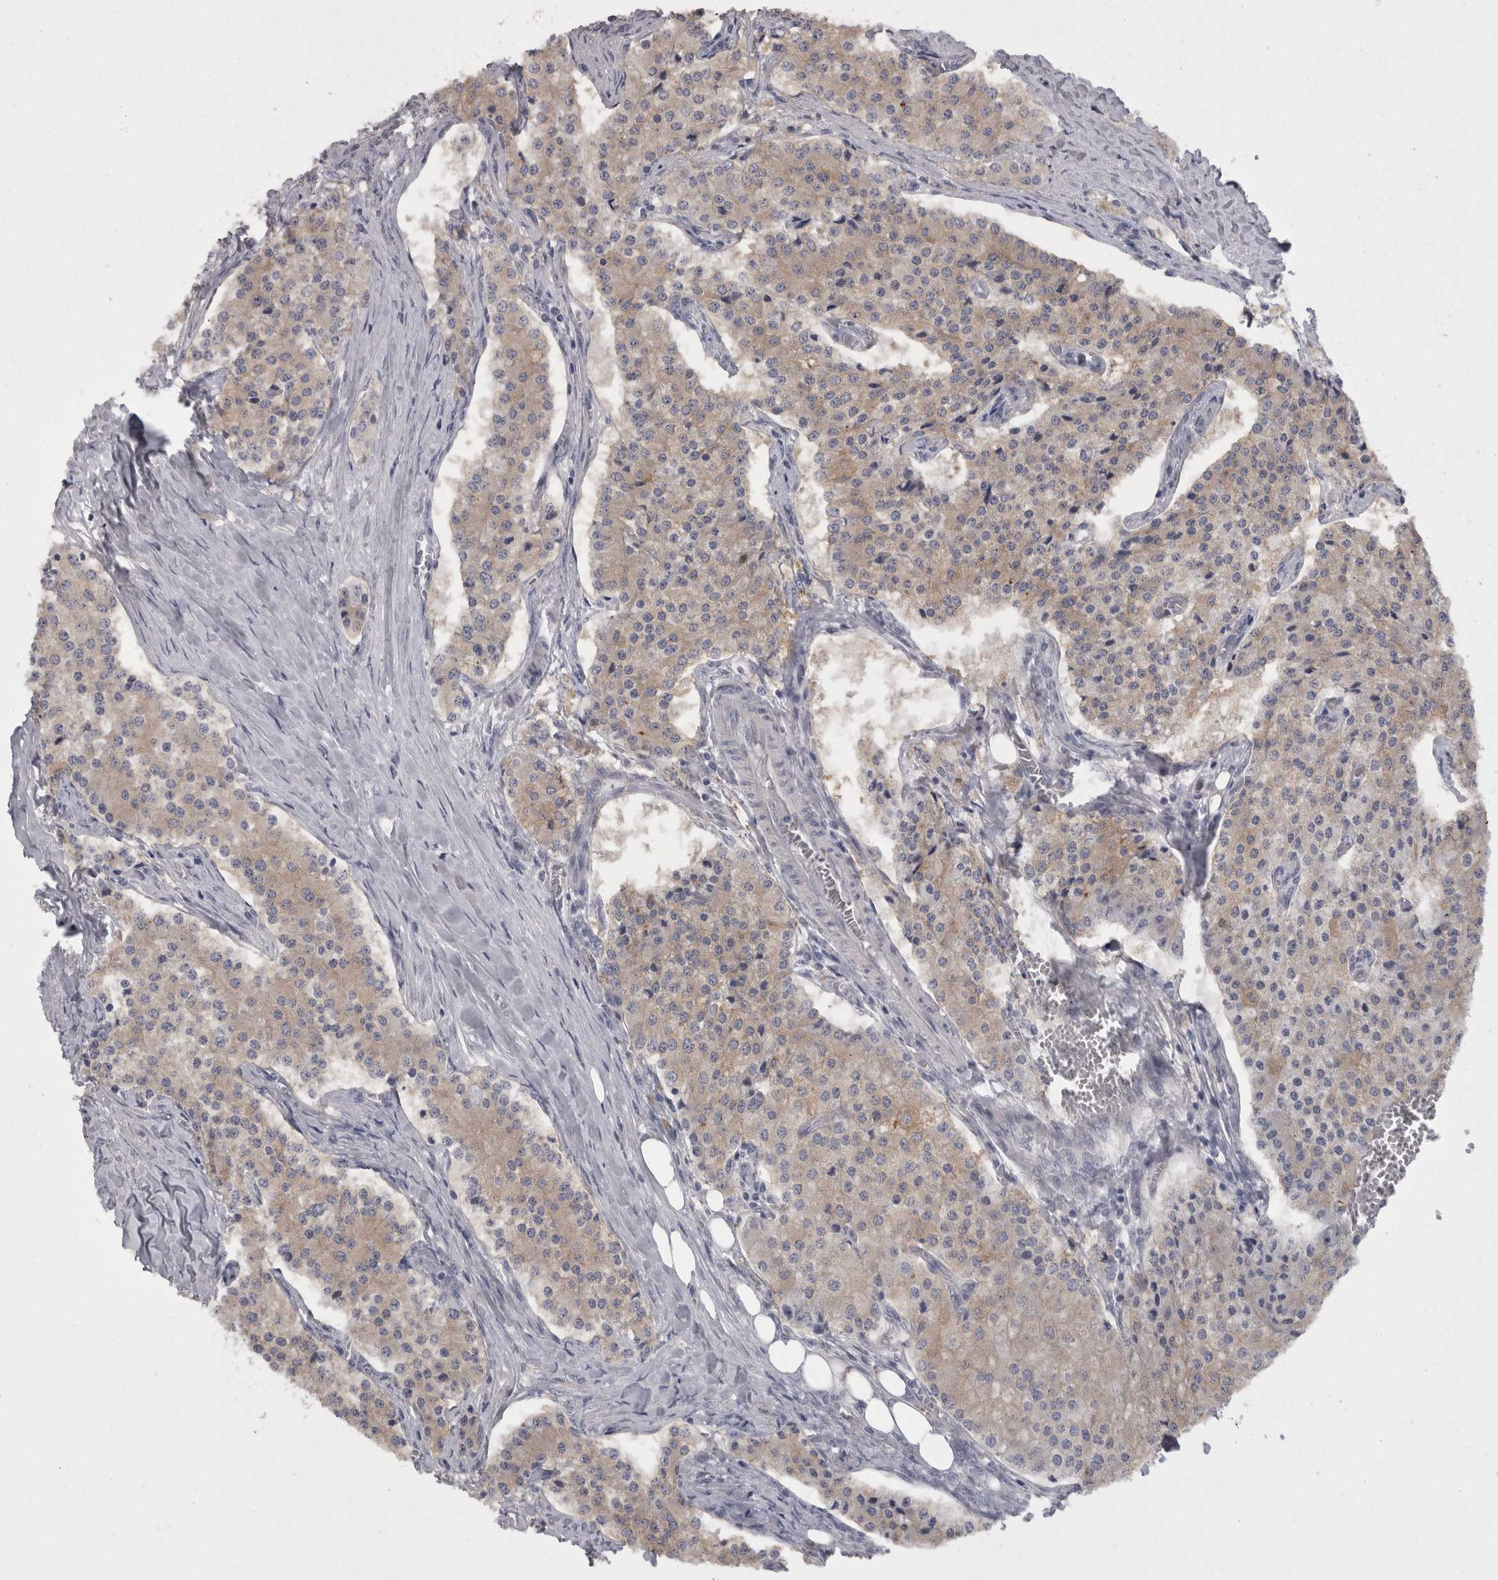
{"staining": {"intensity": "weak", "quantity": ">75%", "location": "cytoplasmic/membranous"}, "tissue": "carcinoid", "cell_type": "Tumor cells", "image_type": "cancer", "snomed": [{"axis": "morphology", "description": "Carcinoid, malignant, NOS"}, {"axis": "topography", "description": "Colon"}], "caption": "The image shows staining of malignant carcinoid, revealing weak cytoplasmic/membranous protein expression (brown color) within tumor cells. The protein is shown in brown color, while the nuclei are stained blue.", "gene": "CAMK2D", "patient": {"sex": "female", "age": 52}}